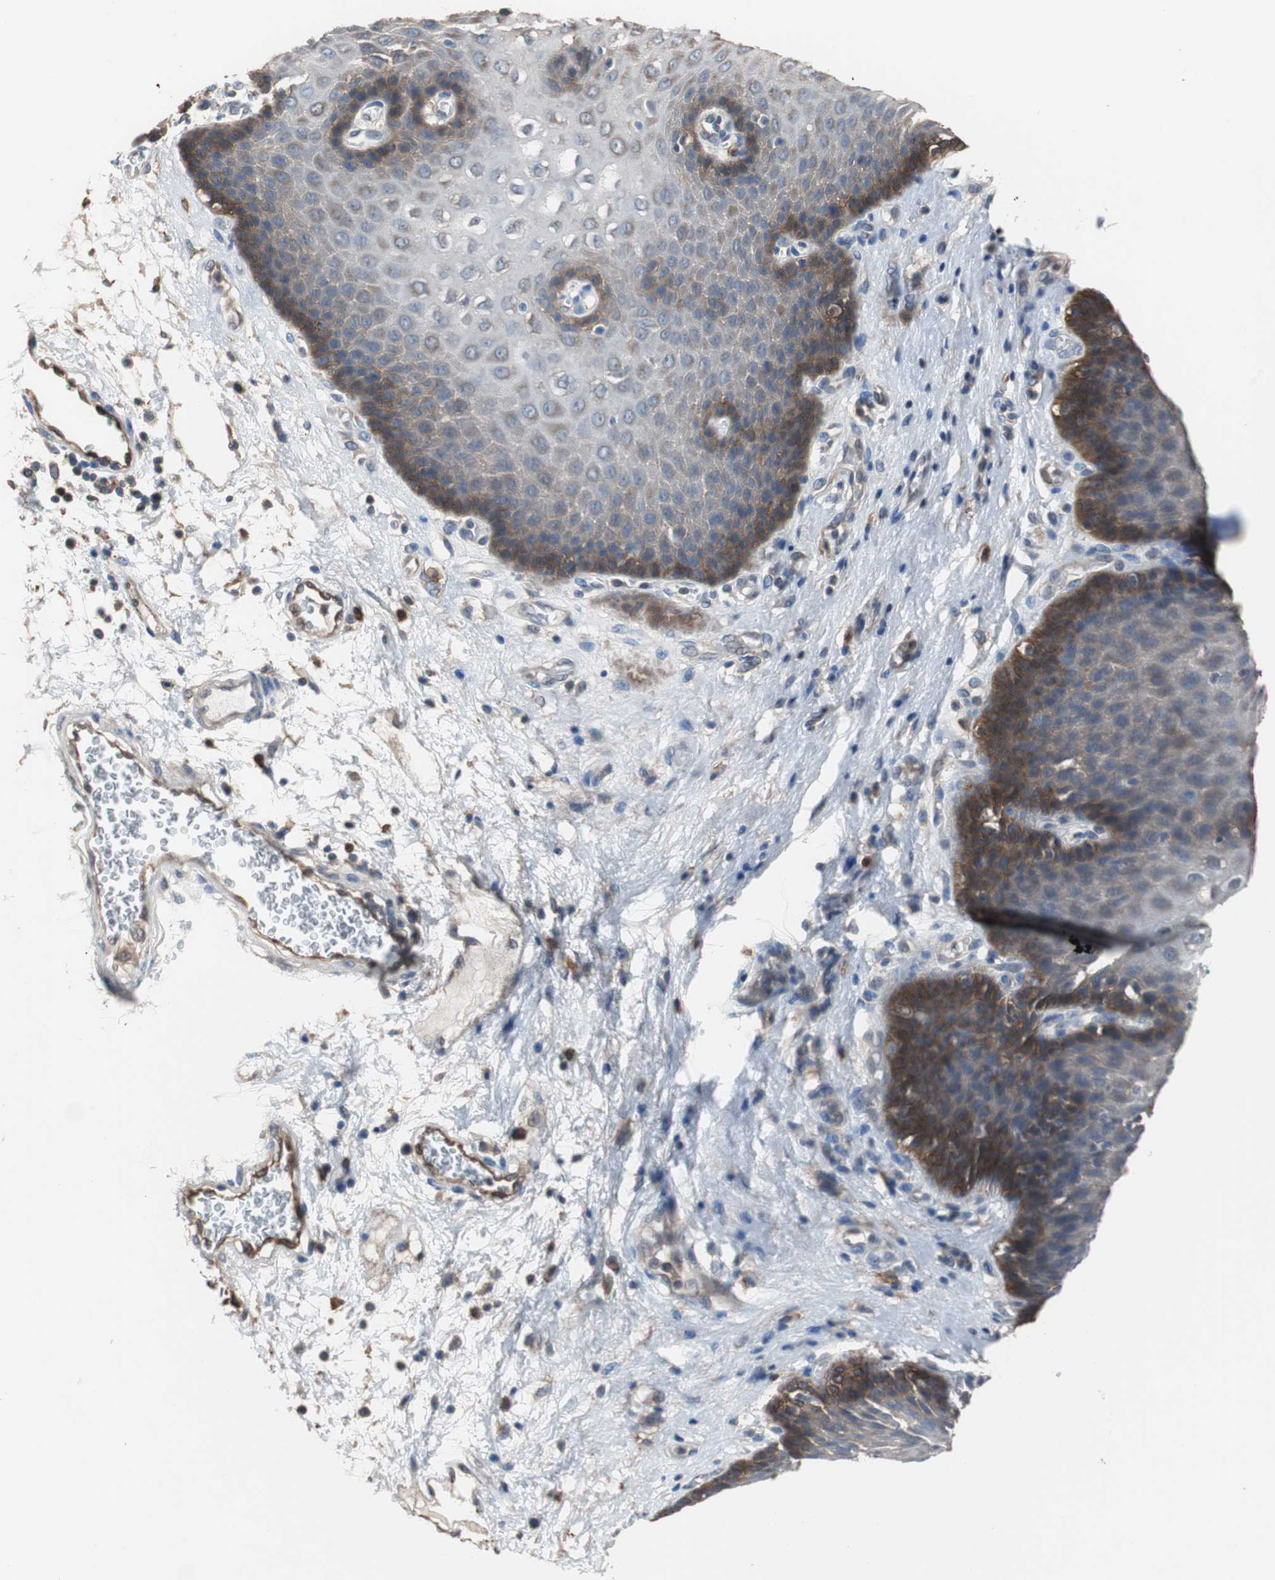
{"staining": {"intensity": "moderate", "quantity": "<25%", "location": "cytoplasmic/membranous"}, "tissue": "esophagus", "cell_type": "Squamous epithelial cells", "image_type": "normal", "snomed": [{"axis": "morphology", "description": "Normal tissue, NOS"}, {"axis": "topography", "description": "Esophagus"}], "caption": "This image displays immunohistochemistry (IHC) staining of benign esophagus, with low moderate cytoplasmic/membranous positivity in about <25% of squamous epithelial cells.", "gene": "ANXA4", "patient": {"sex": "male", "age": 48}}